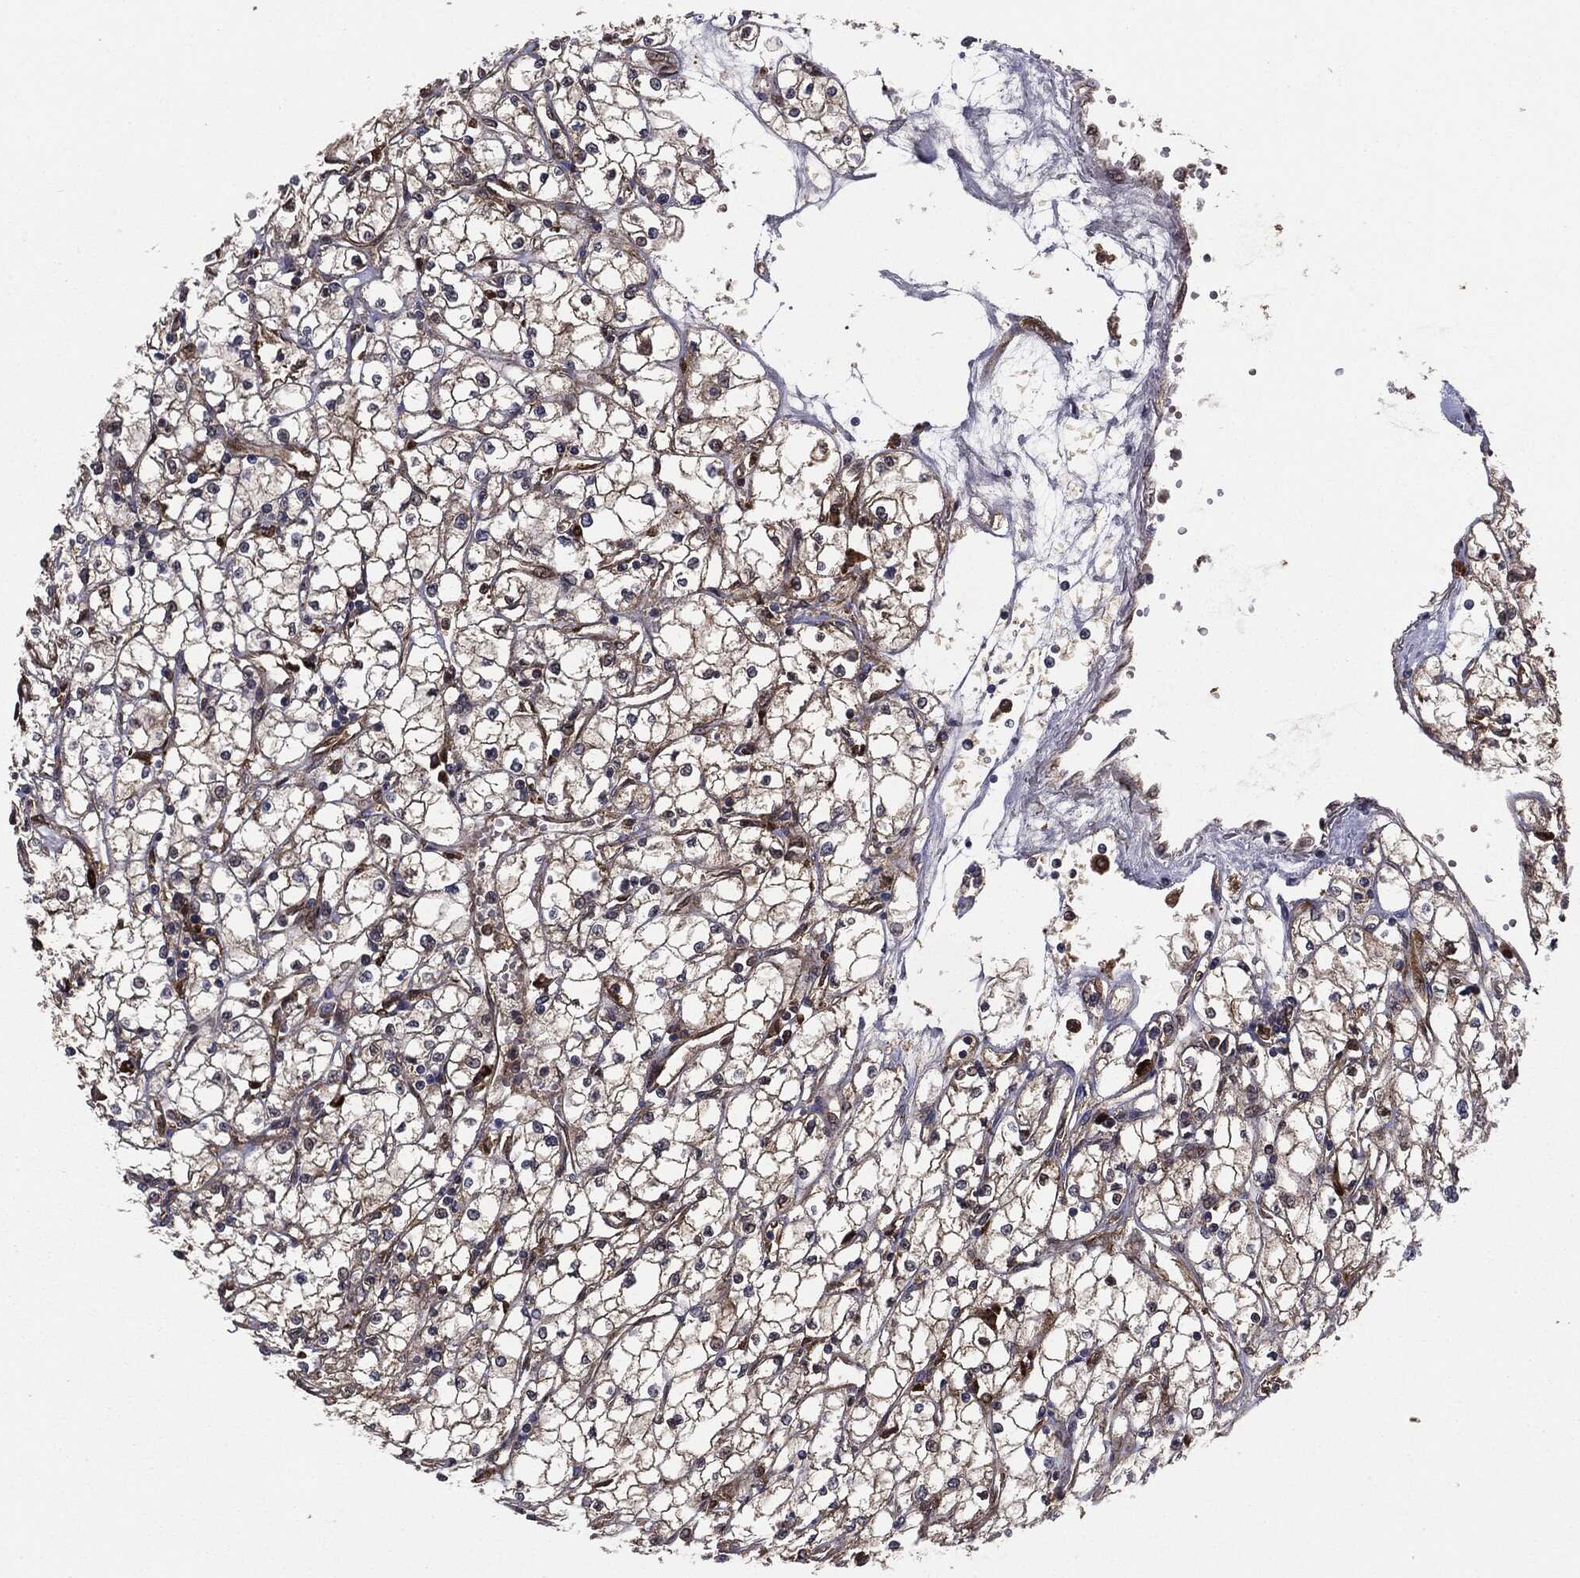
{"staining": {"intensity": "moderate", "quantity": "25%-75%", "location": "cytoplasmic/membranous"}, "tissue": "renal cancer", "cell_type": "Tumor cells", "image_type": "cancer", "snomed": [{"axis": "morphology", "description": "Adenocarcinoma, NOS"}, {"axis": "topography", "description": "Kidney"}], "caption": "Approximately 25%-75% of tumor cells in adenocarcinoma (renal) exhibit moderate cytoplasmic/membranous protein expression as visualized by brown immunohistochemical staining.", "gene": "NME1", "patient": {"sex": "male", "age": 67}}